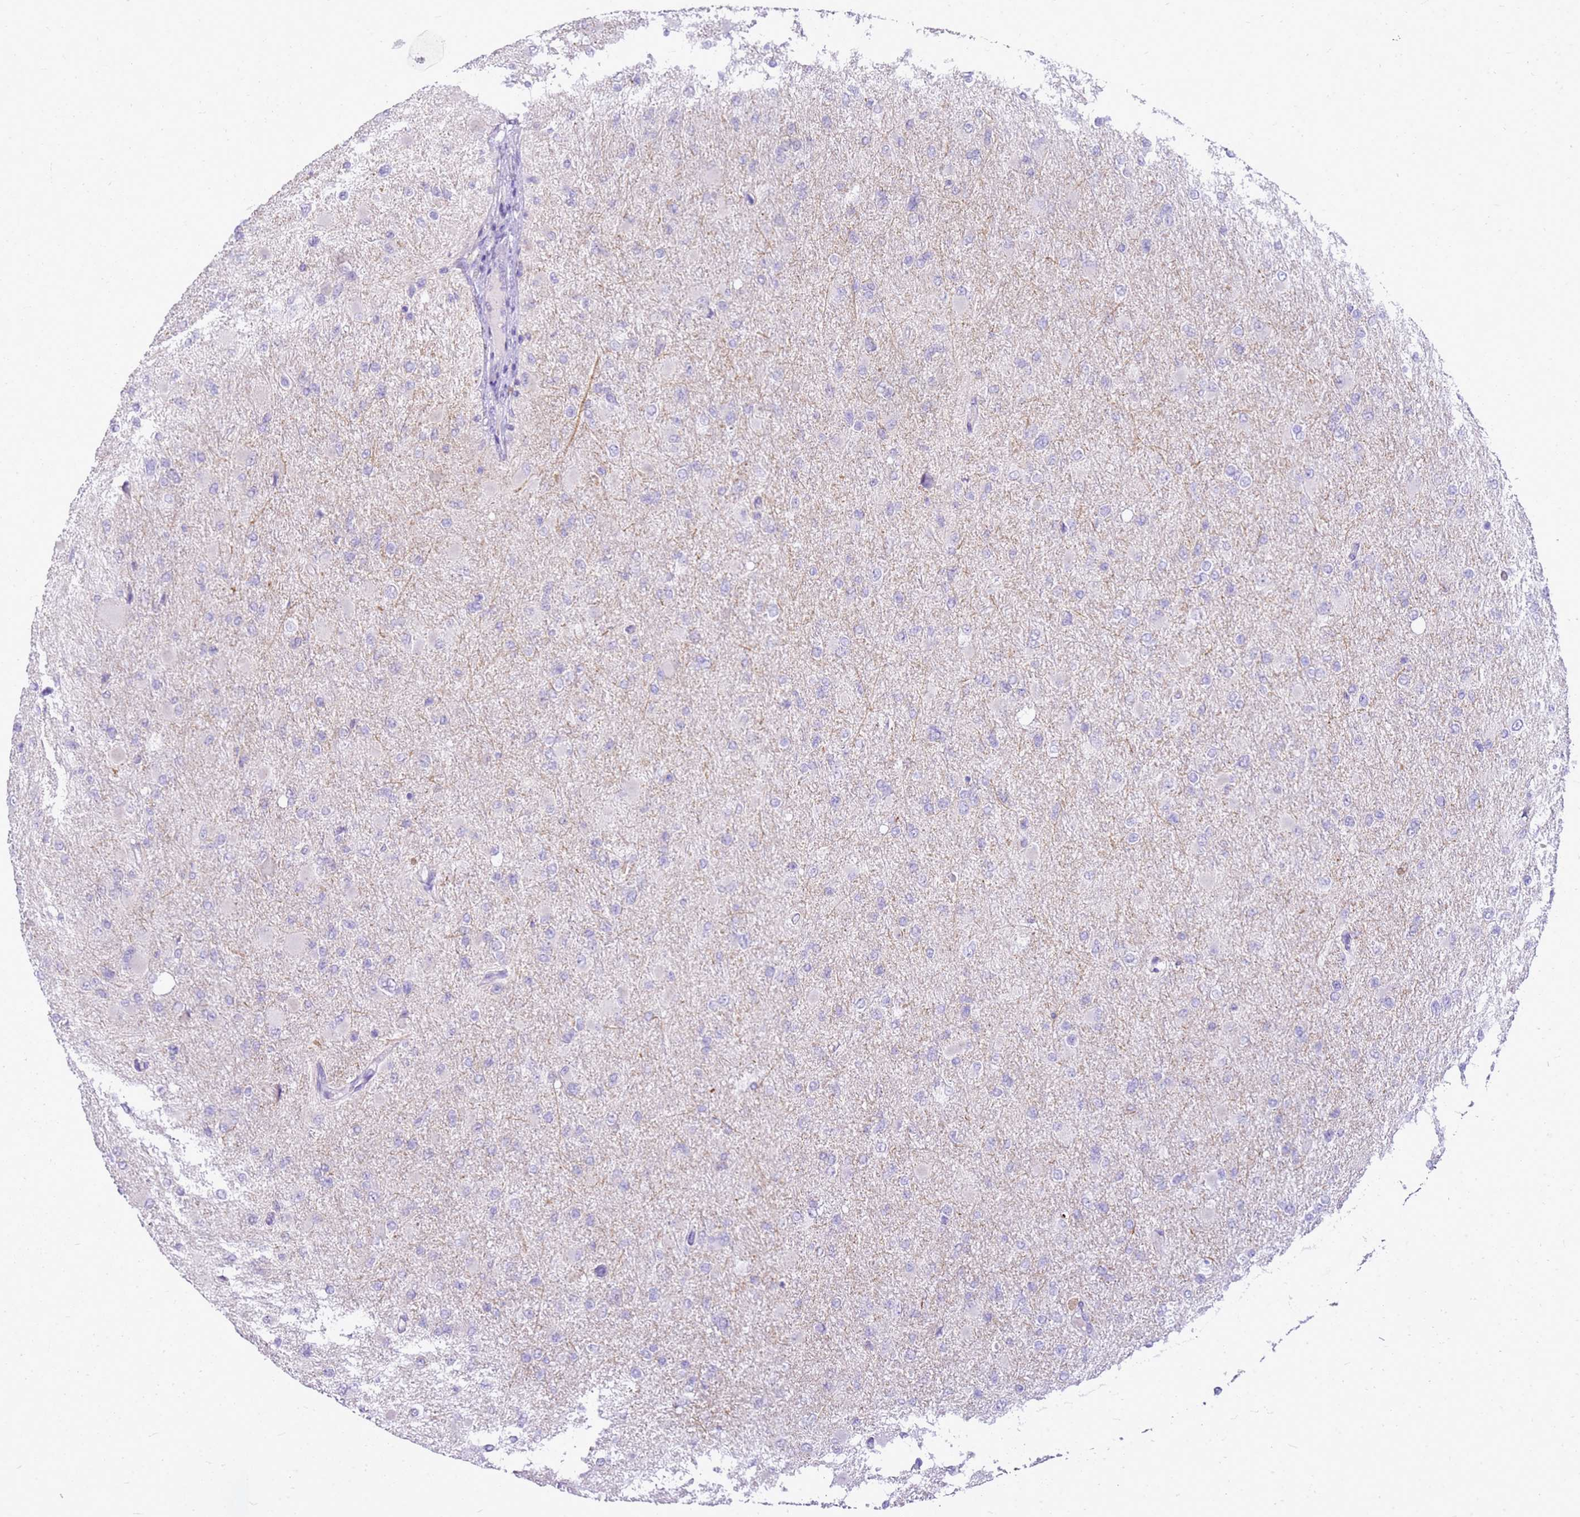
{"staining": {"intensity": "negative", "quantity": "none", "location": "none"}, "tissue": "glioma", "cell_type": "Tumor cells", "image_type": "cancer", "snomed": [{"axis": "morphology", "description": "Glioma, malignant, High grade"}, {"axis": "topography", "description": "Cerebral cortex"}], "caption": "Glioma was stained to show a protein in brown. There is no significant expression in tumor cells. The staining was performed using DAB to visualize the protein expression in brown, while the nuclei were stained in blue with hematoxylin (Magnification: 20x).", "gene": "FABP2", "patient": {"sex": "female", "age": 36}}